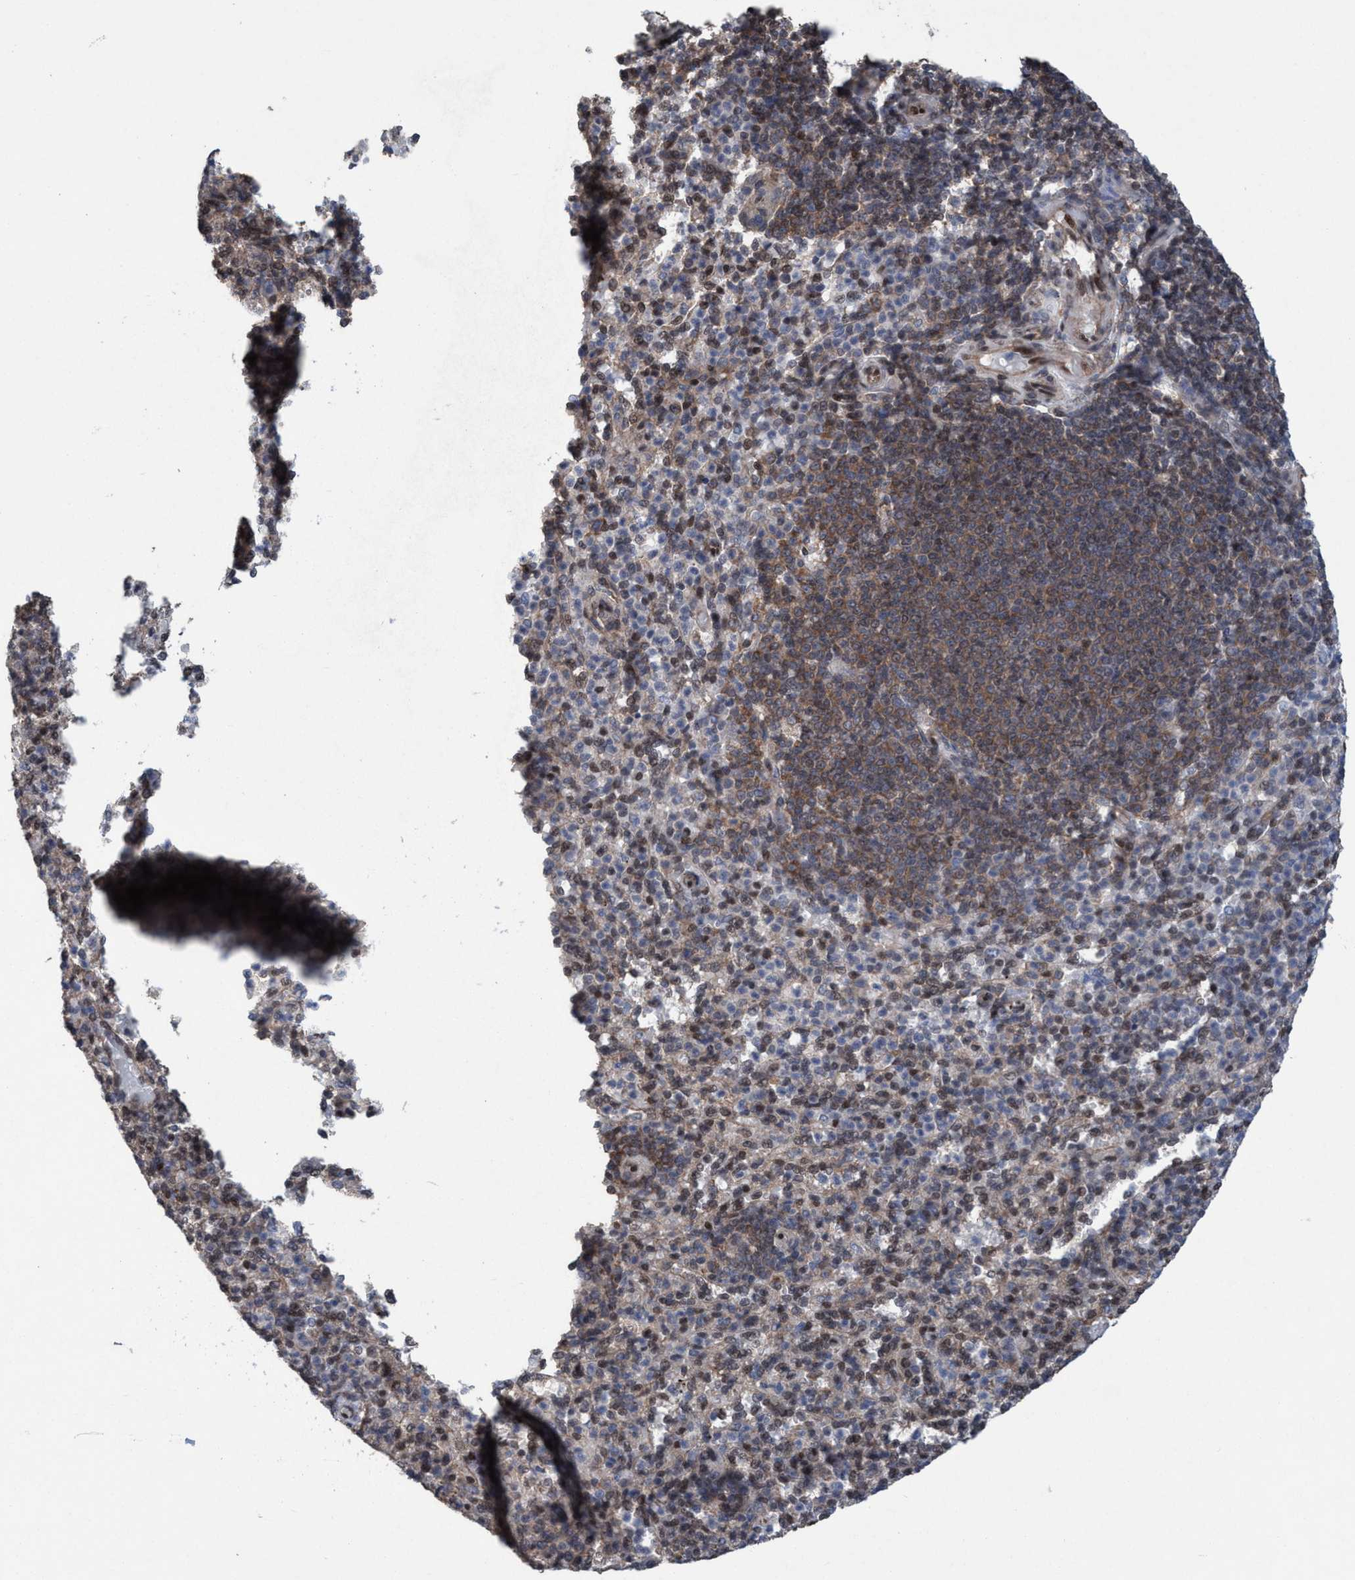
{"staining": {"intensity": "moderate", "quantity": "25%-75%", "location": "nuclear"}, "tissue": "spleen", "cell_type": "Cells in red pulp", "image_type": "normal", "snomed": [{"axis": "morphology", "description": "Normal tissue, NOS"}, {"axis": "topography", "description": "Spleen"}], "caption": "Spleen stained with DAB (3,3'-diaminobenzidine) IHC exhibits medium levels of moderate nuclear positivity in approximately 25%-75% of cells in red pulp. (IHC, brightfield microscopy, high magnification).", "gene": "METAP2", "patient": {"sex": "male", "age": 36}}